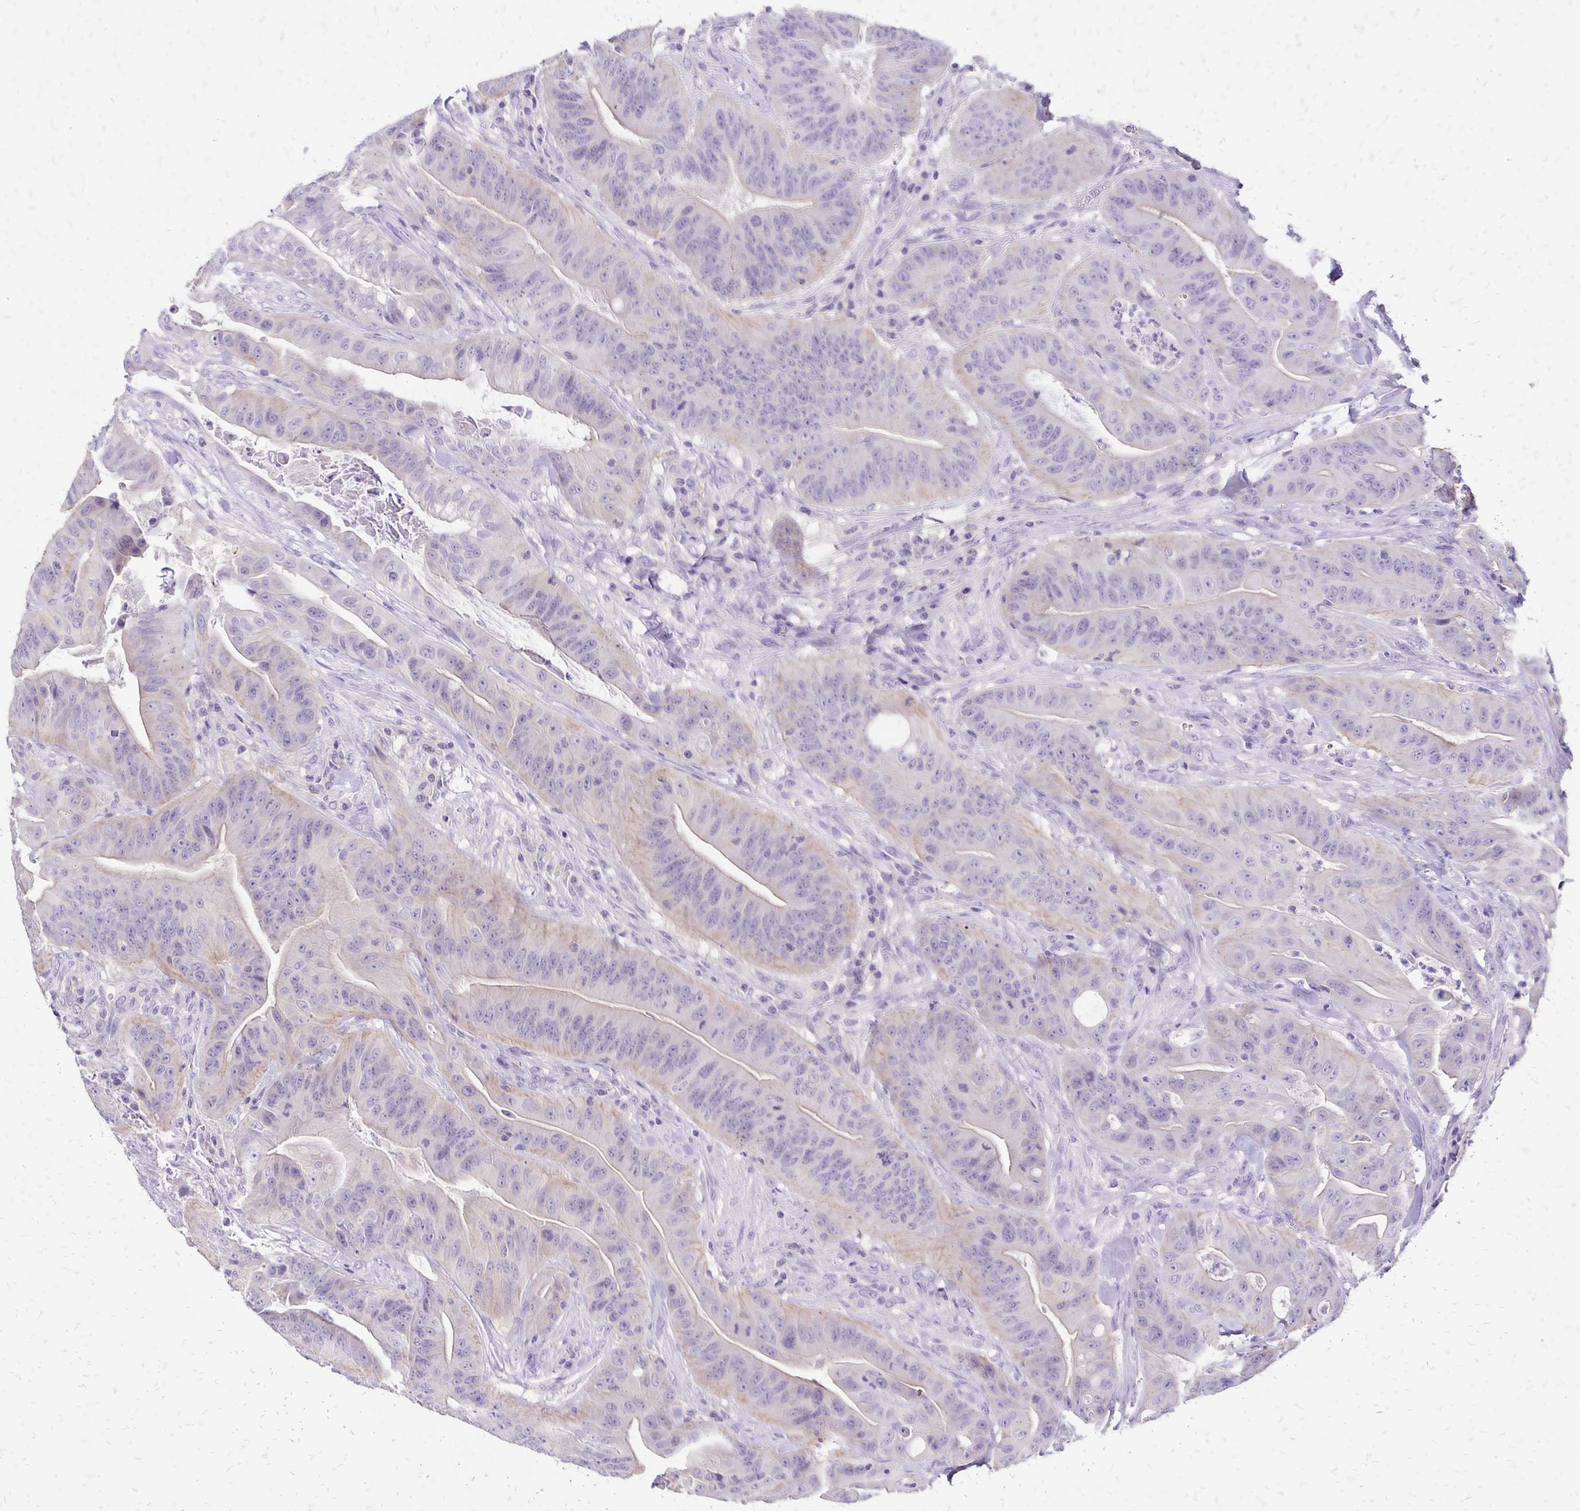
{"staining": {"intensity": "weak", "quantity": "<25%", "location": "cytoplasmic/membranous"}, "tissue": "colorectal cancer", "cell_type": "Tumor cells", "image_type": "cancer", "snomed": [{"axis": "morphology", "description": "Adenocarcinoma, NOS"}, {"axis": "topography", "description": "Colon"}], "caption": "Immunohistochemical staining of human adenocarcinoma (colorectal) demonstrates no significant staining in tumor cells.", "gene": "ANKRD45", "patient": {"sex": "male", "age": 33}}